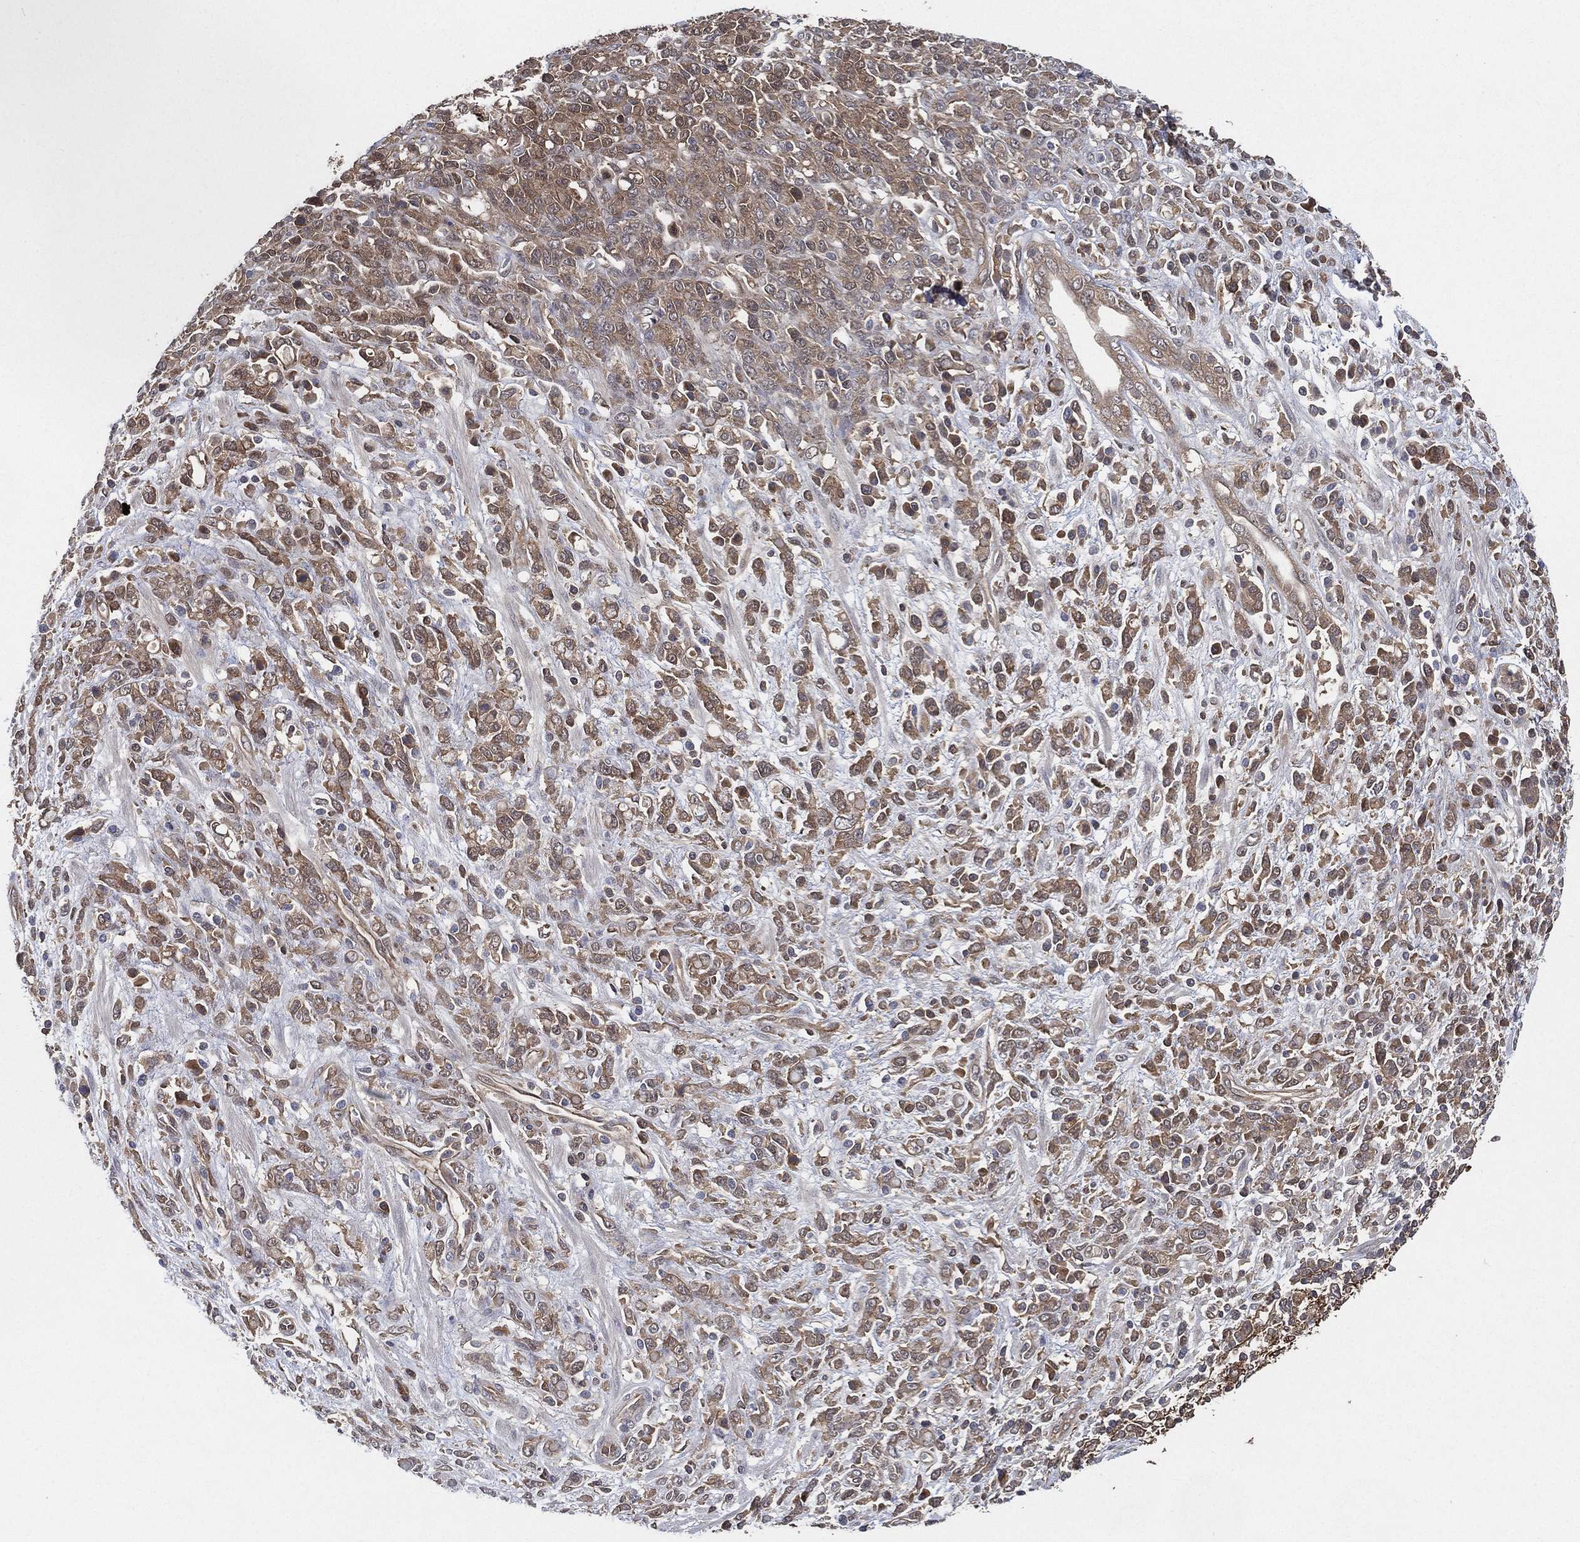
{"staining": {"intensity": "moderate", "quantity": ">75%", "location": "cytoplasmic/membranous"}, "tissue": "stomach cancer", "cell_type": "Tumor cells", "image_type": "cancer", "snomed": [{"axis": "morphology", "description": "Adenocarcinoma, NOS"}, {"axis": "topography", "description": "Stomach"}], "caption": "About >75% of tumor cells in stomach adenocarcinoma display moderate cytoplasmic/membranous protein expression as visualized by brown immunohistochemical staining.", "gene": "PSMG4", "patient": {"sex": "female", "age": 57}}